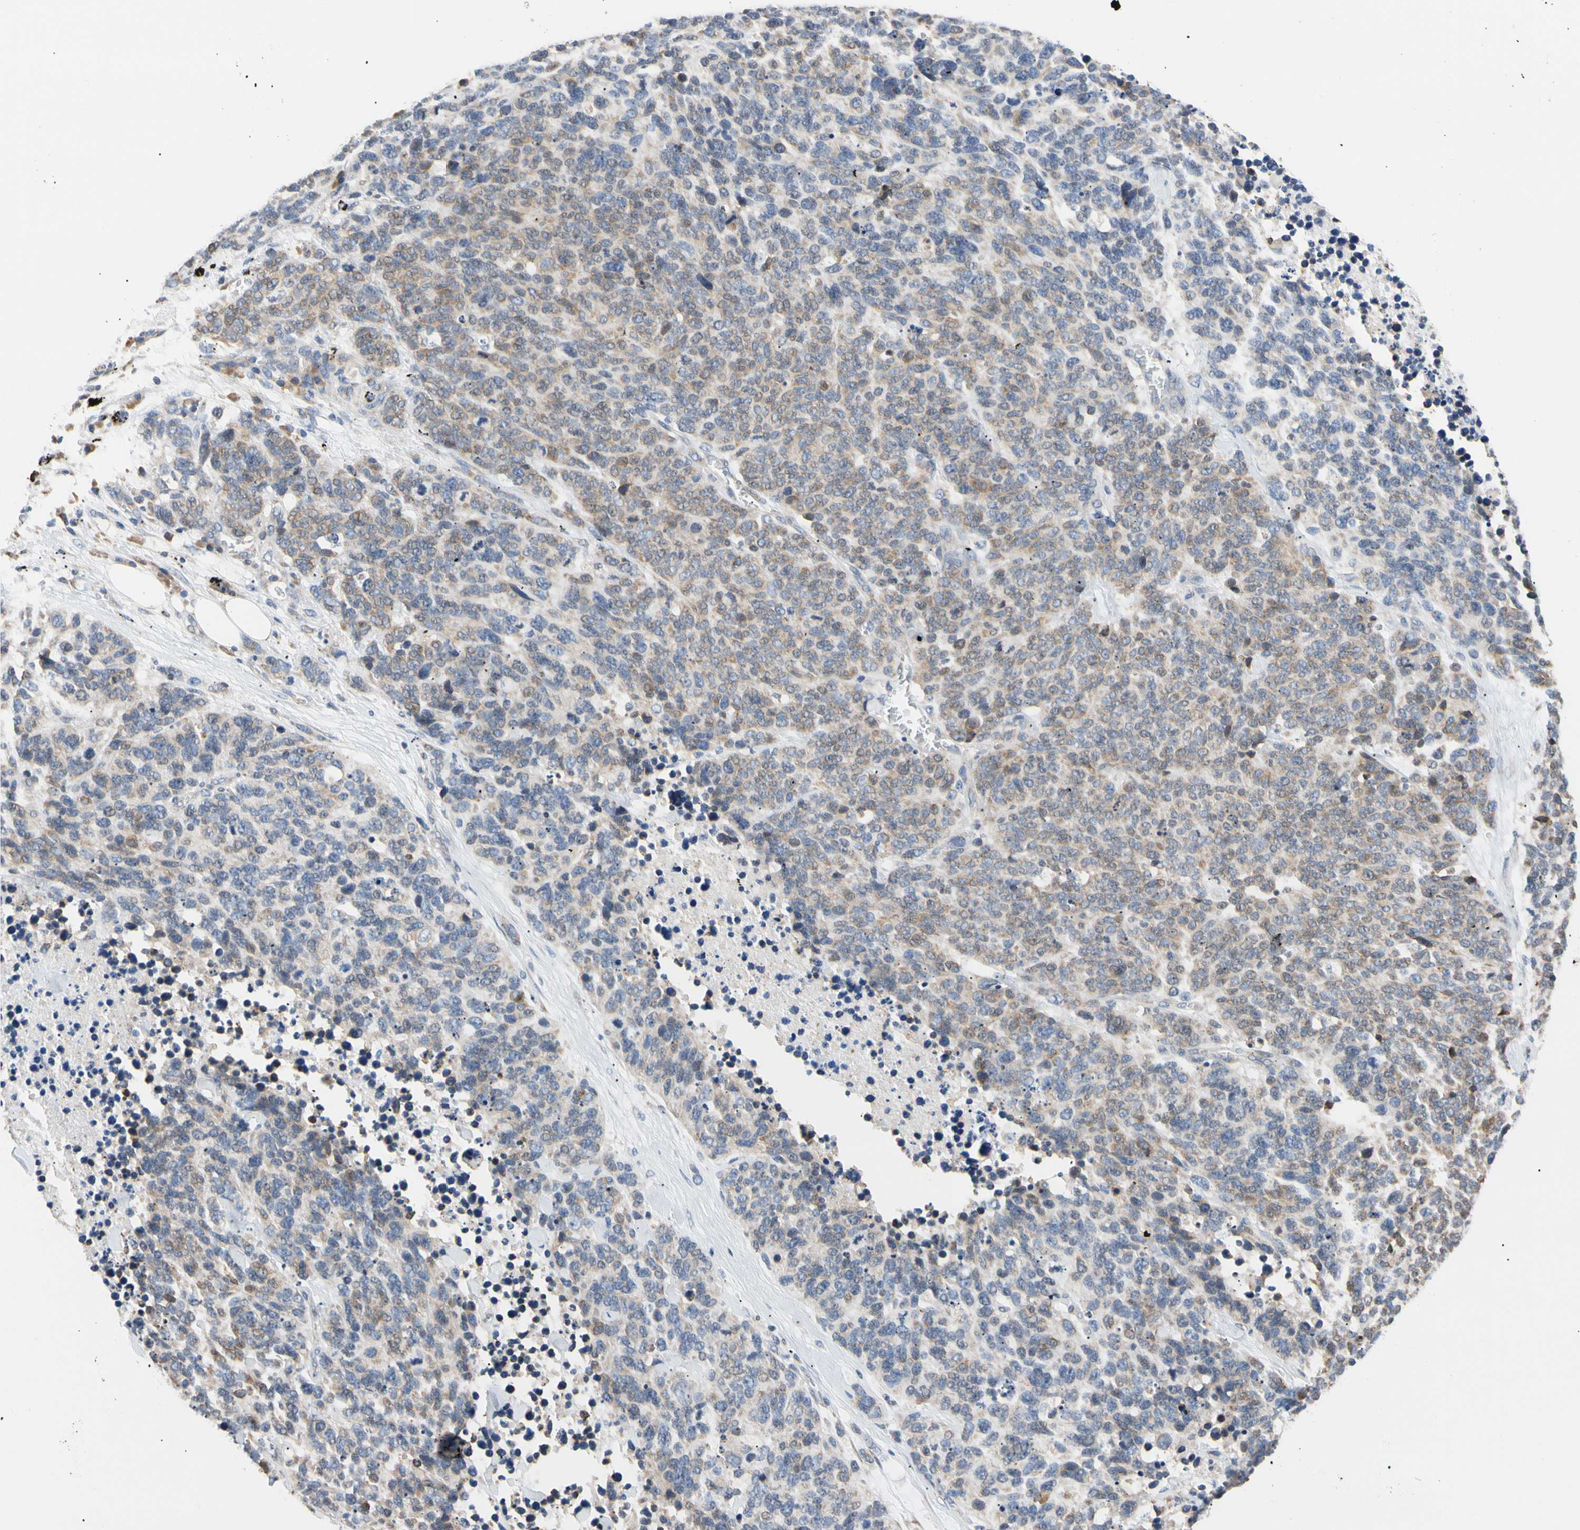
{"staining": {"intensity": "weak", "quantity": ">75%", "location": "cytoplasmic/membranous"}, "tissue": "lung cancer", "cell_type": "Tumor cells", "image_type": "cancer", "snomed": [{"axis": "morphology", "description": "Neoplasm, malignant, NOS"}, {"axis": "topography", "description": "Lung"}], "caption": "Tumor cells reveal weak cytoplasmic/membranous expression in approximately >75% of cells in lung cancer (neoplasm (malignant)). The protein of interest is stained brown, and the nuclei are stained in blue (DAB IHC with brightfield microscopy, high magnification).", "gene": "PLGRKT", "patient": {"sex": "female", "age": 58}}